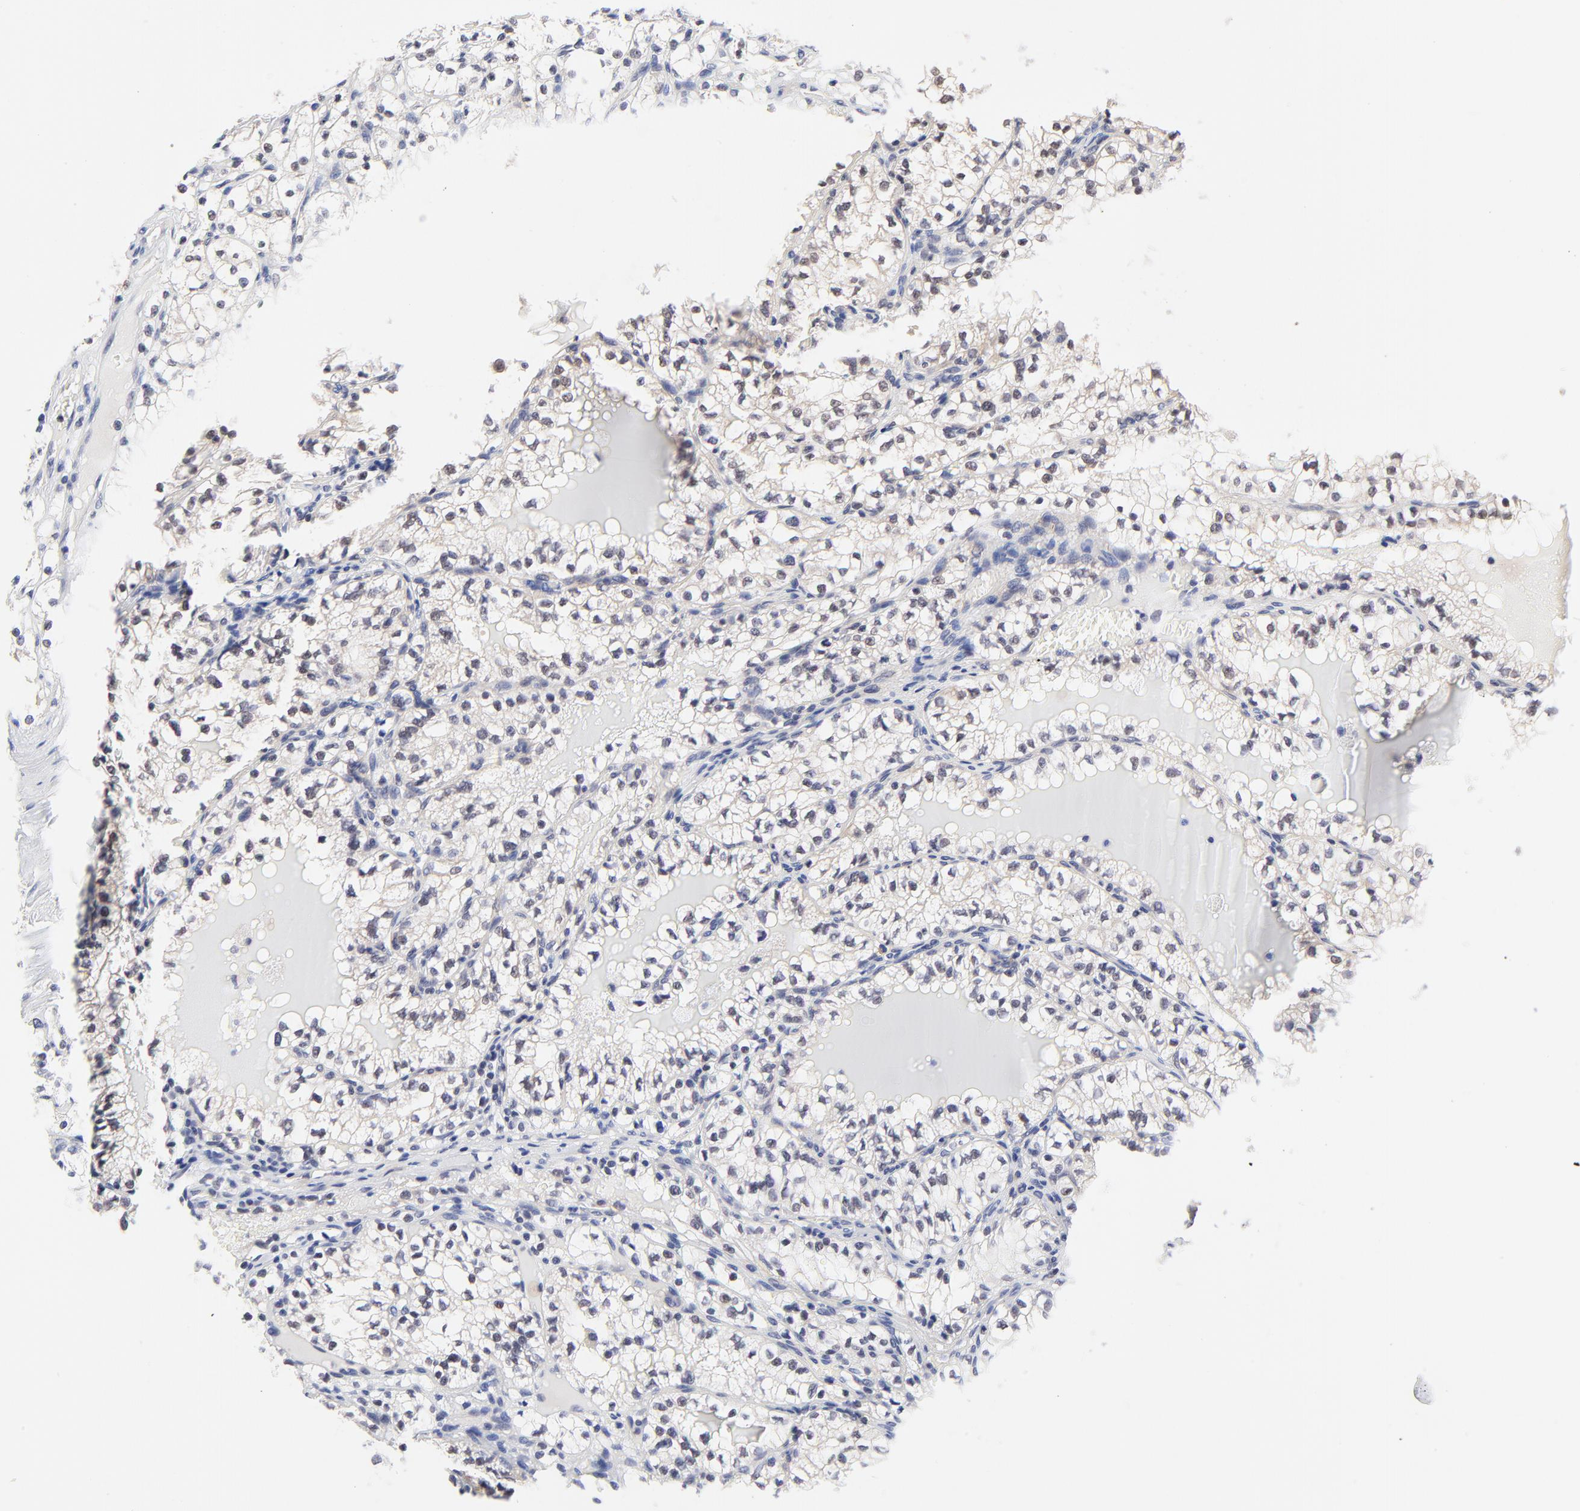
{"staining": {"intensity": "negative", "quantity": "none", "location": "none"}, "tissue": "renal cancer", "cell_type": "Tumor cells", "image_type": "cancer", "snomed": [{"axis": "morphology", "description": "Adenocarcinoma, NOS"}, {"axis": "topography", "description": "Kidney"}], "caption": "The immunohistochemistry (IHC) photomicrograph has no significant staining in tumor cells of renal adenocarcinoma tissue.", "gene": "FBXO8", "patient": {"sex": "male", "age": 61}}